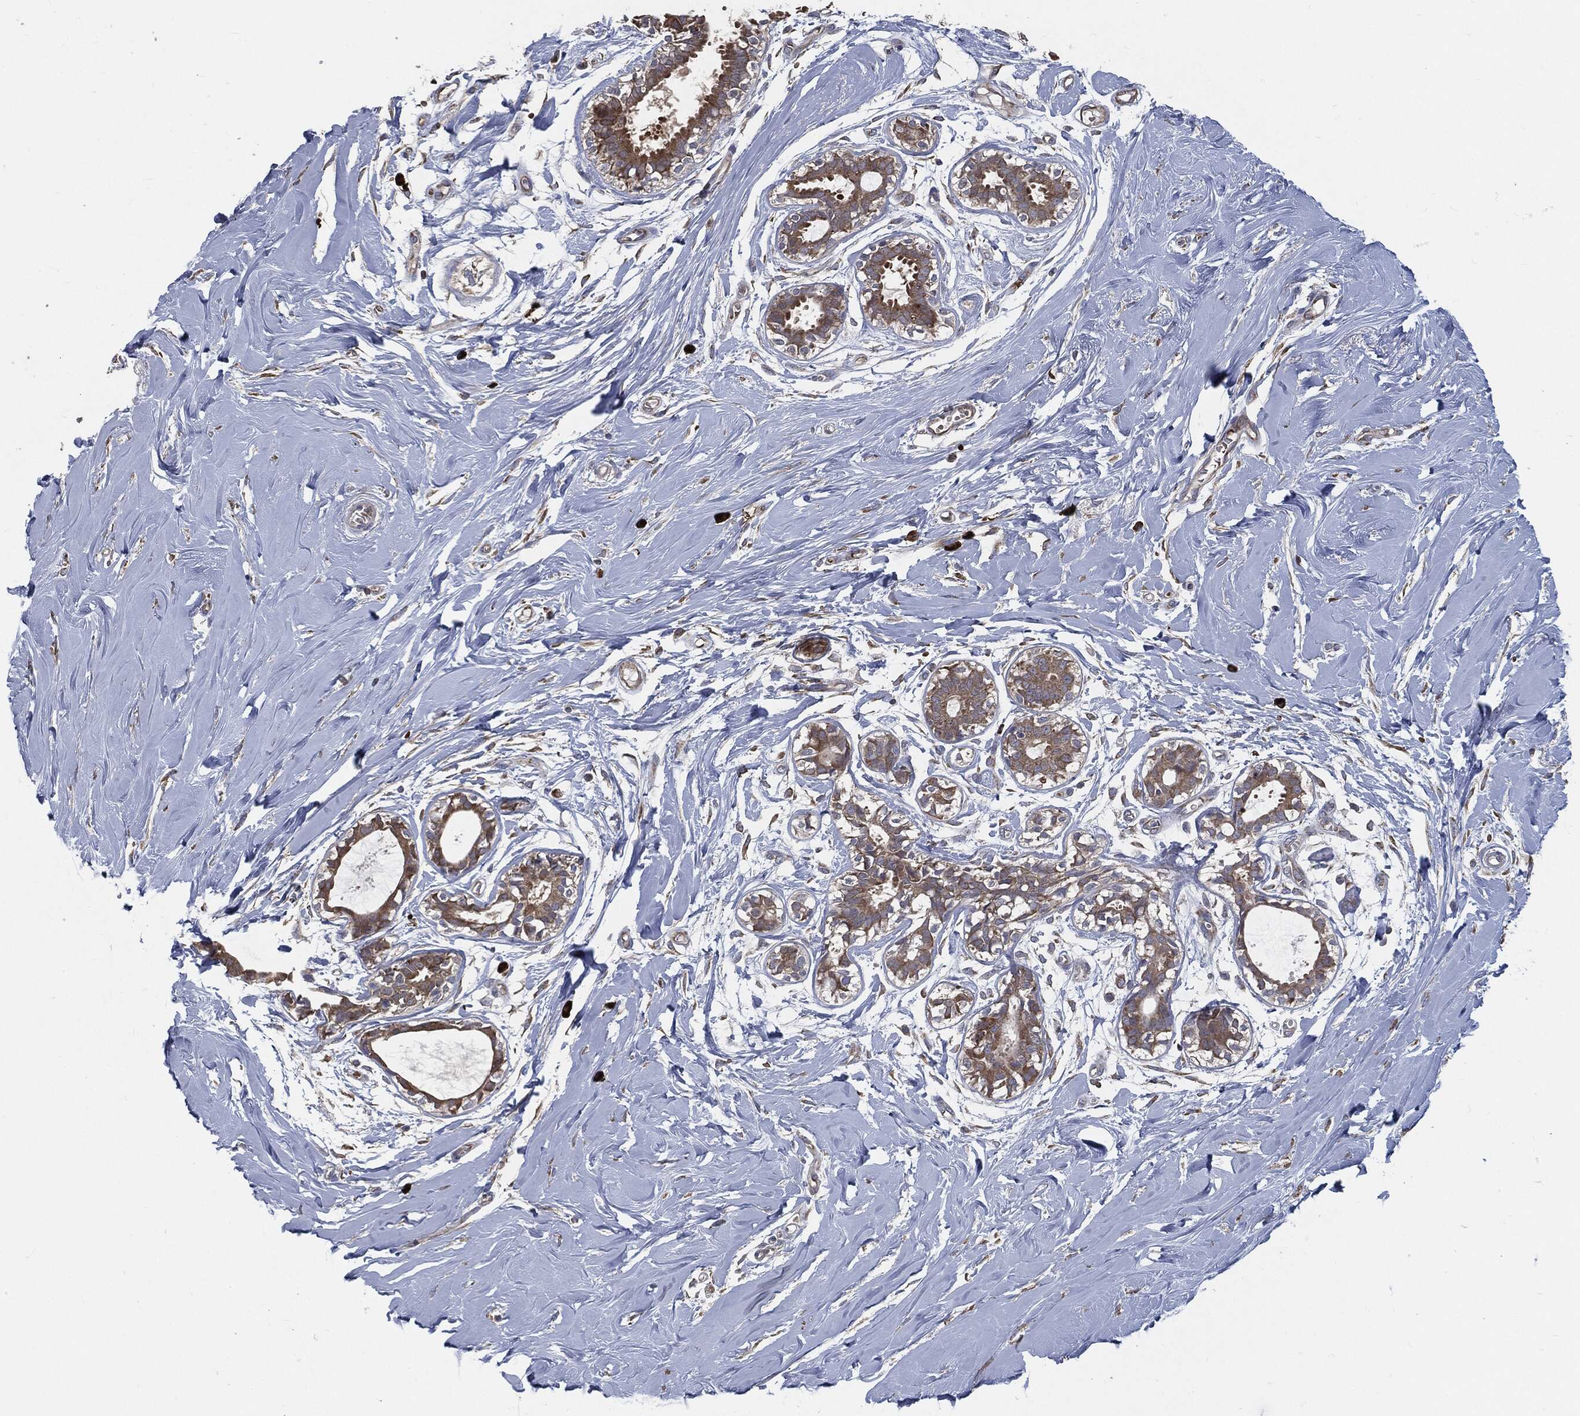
{"staining": {"intensity": "negative", "quantity": "none", "location": "none"}, "tissue": "soft tissue", "cell_type": "Fibroblasts", "image_type": "normal", "snomed": [{"axis": "morphology", "description": "Normal tissue, NOS"}, {"axis": "topography", "description": "Breast"}], "caption": "Immunohistochemistry (IHC) image of benign soft tissue: soft tissue stained with DAB demonstrates no significant protein expression in fibroblasts.", "gene": "PRDX4", "patient": {"sex": "female", "age": 49}}